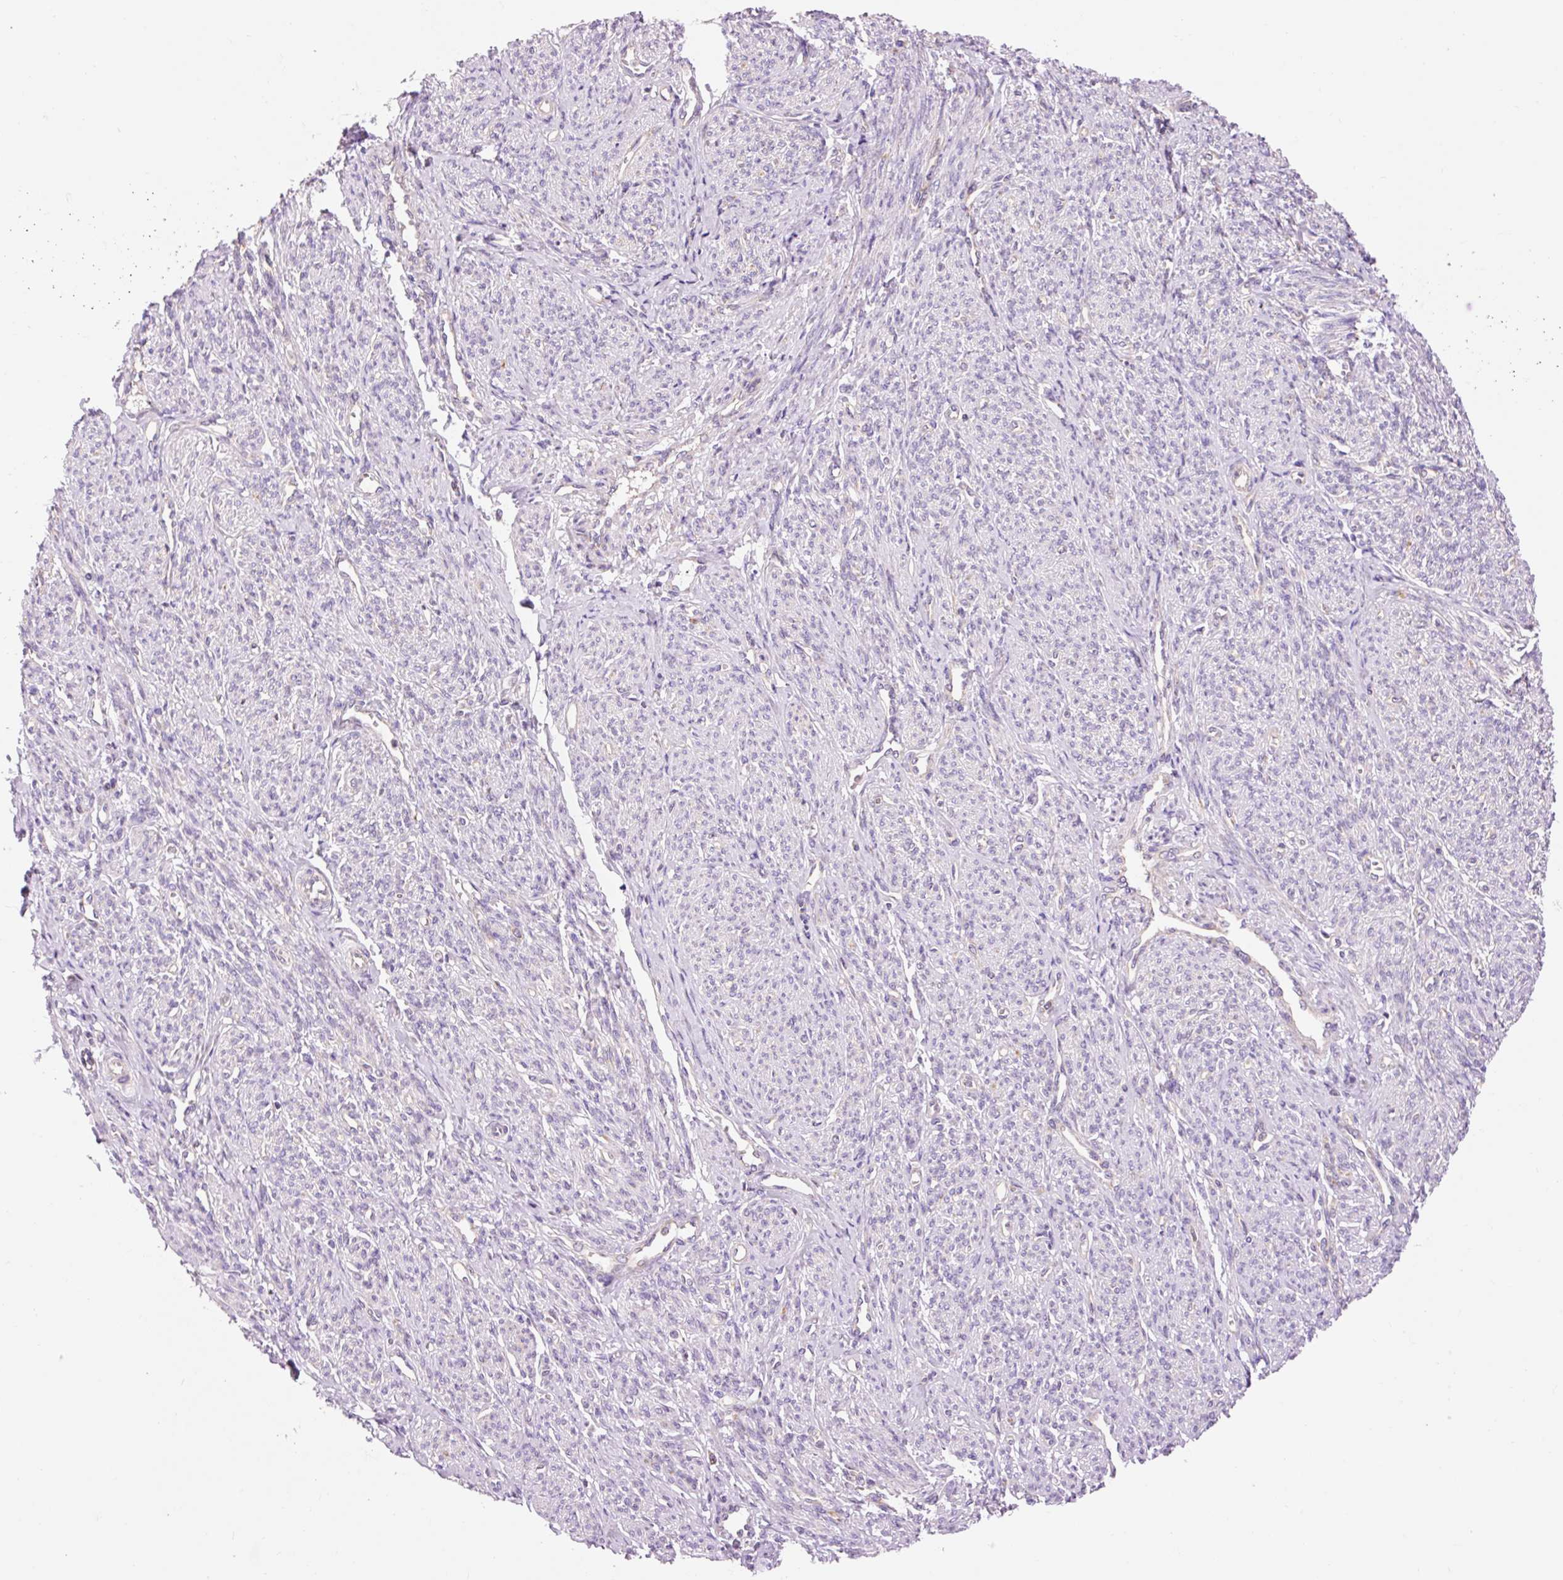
{"staining": {"intensity": "moderate", "quantity": "25%-75%", "location": "cytoplasmic/membranous"}, "tissue": "smooth muscle", "cell_type": "Smooth muscle cells", "image_type": "normal", "snomed": [{"axis": "morphology", "description": "Normal tissue, NOS"}, {"axis": "topography", "description": "Smooth muscle"}], "caption": "A photomicrograph of human smooth muscle stained for a protein reveals moderate cytoplasmic/membranous brown staining in smooth muscle cells. The staining was performed using DAB to visualize the protein expression in brown, while the nuclei were stained in blue with hematoxylin (Magnification: 20x).", "gene": "IMMT", "patient": {"sex": "female", "age": 65}}